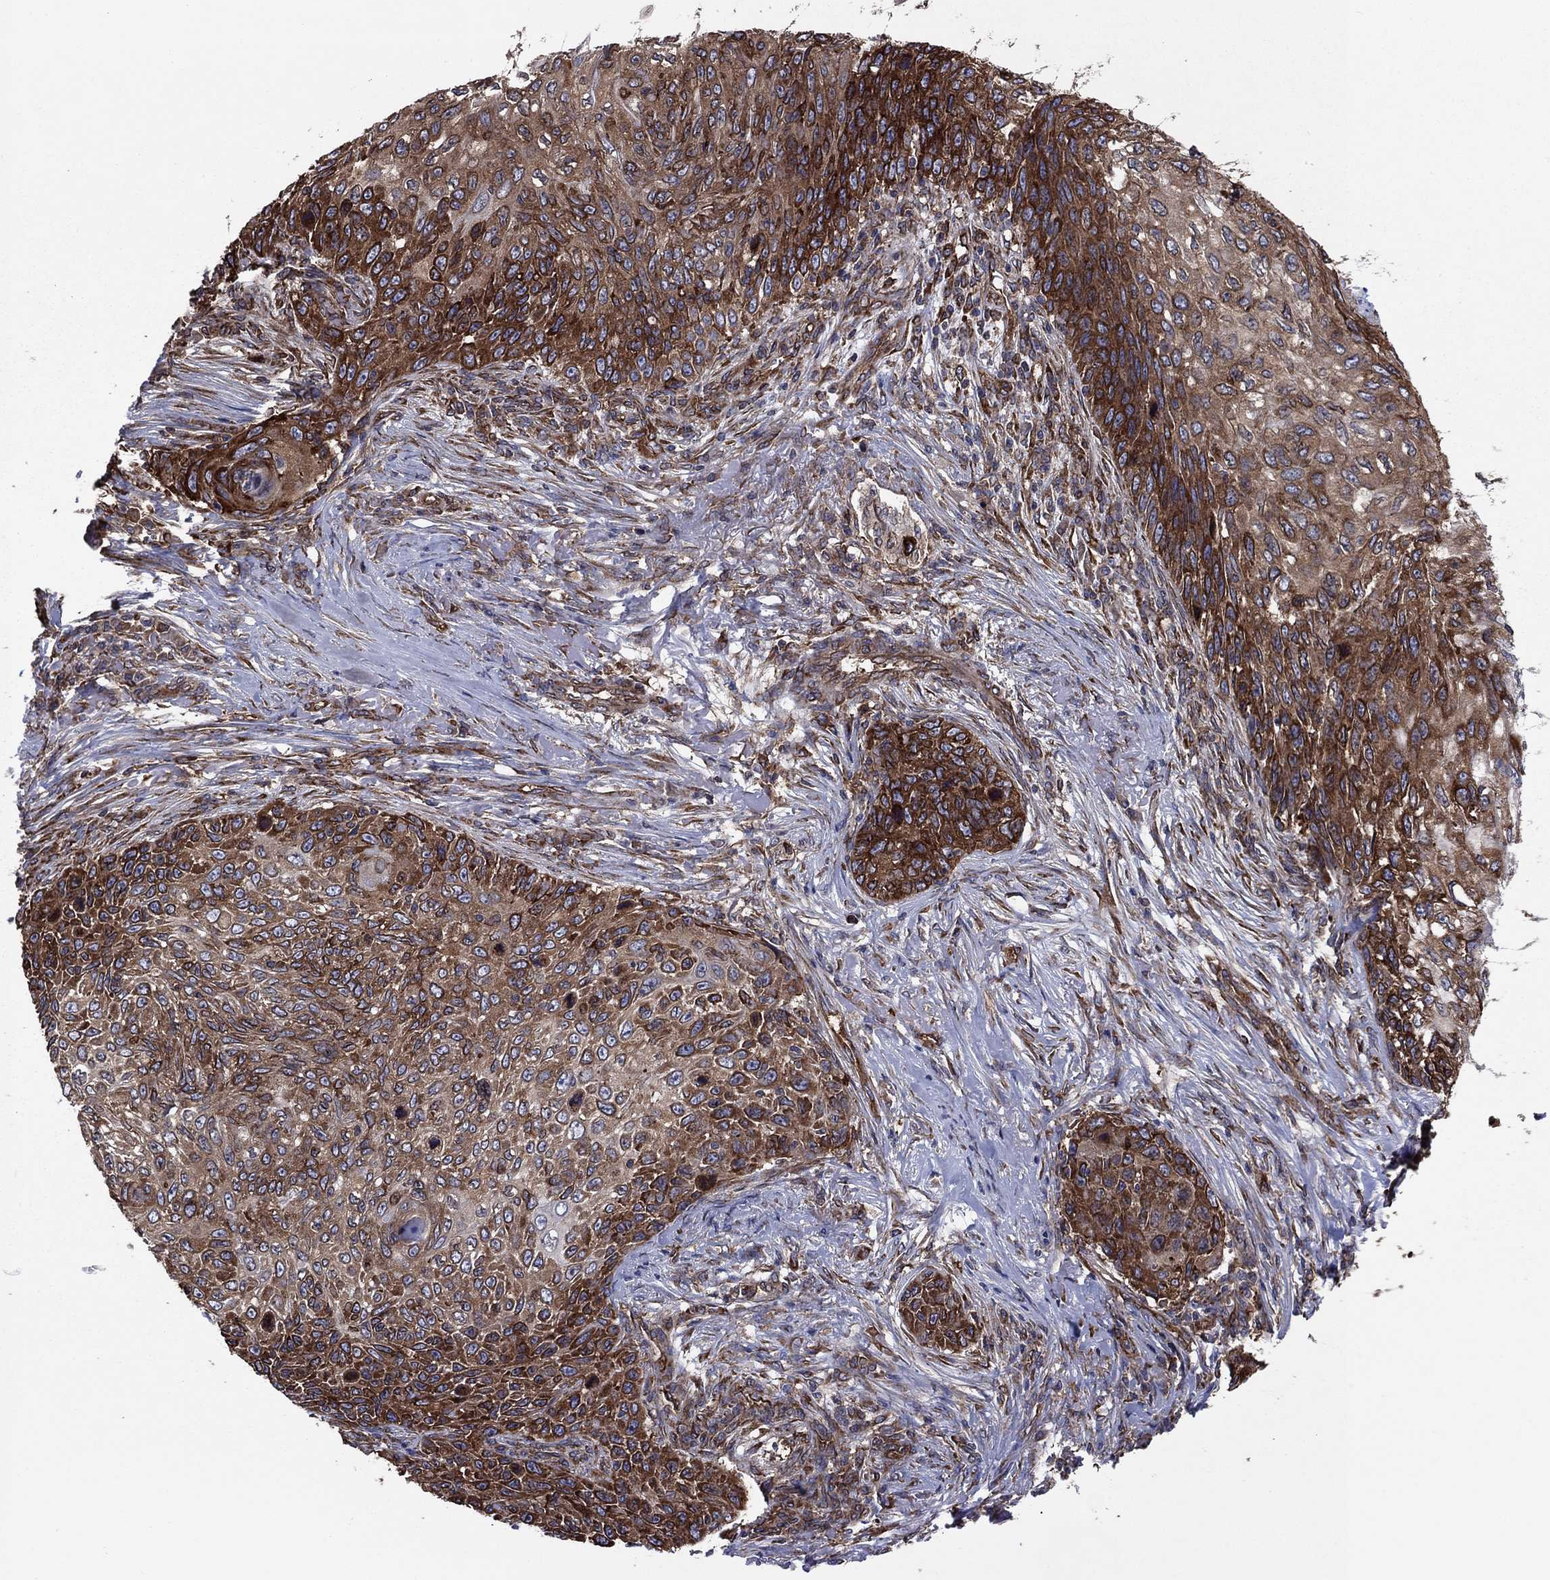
{"staining": {"intensity": "strong", "quantity": "25%-75%", "location": "cytoplasmic/membranous"}, "tissue": "skin cancer", "cell_type": "Tumor cells", "image_type": "cancer", "snomed": [{"axis": "morphology", "description": "Squamous cell carcinoma, NOS"}, {"axis": "topography", "description": "Skin"}], "caption": "Squamous cell carcinoma (skin) was stained to show a protein in brown. There is high levels of strong cytoplasmic/membranous positivity in about 25%-75% of tumor cells. Nuclei are stained in blue.", "gene": "YBX1", "patient": {"sex": "male", "age": 92}}